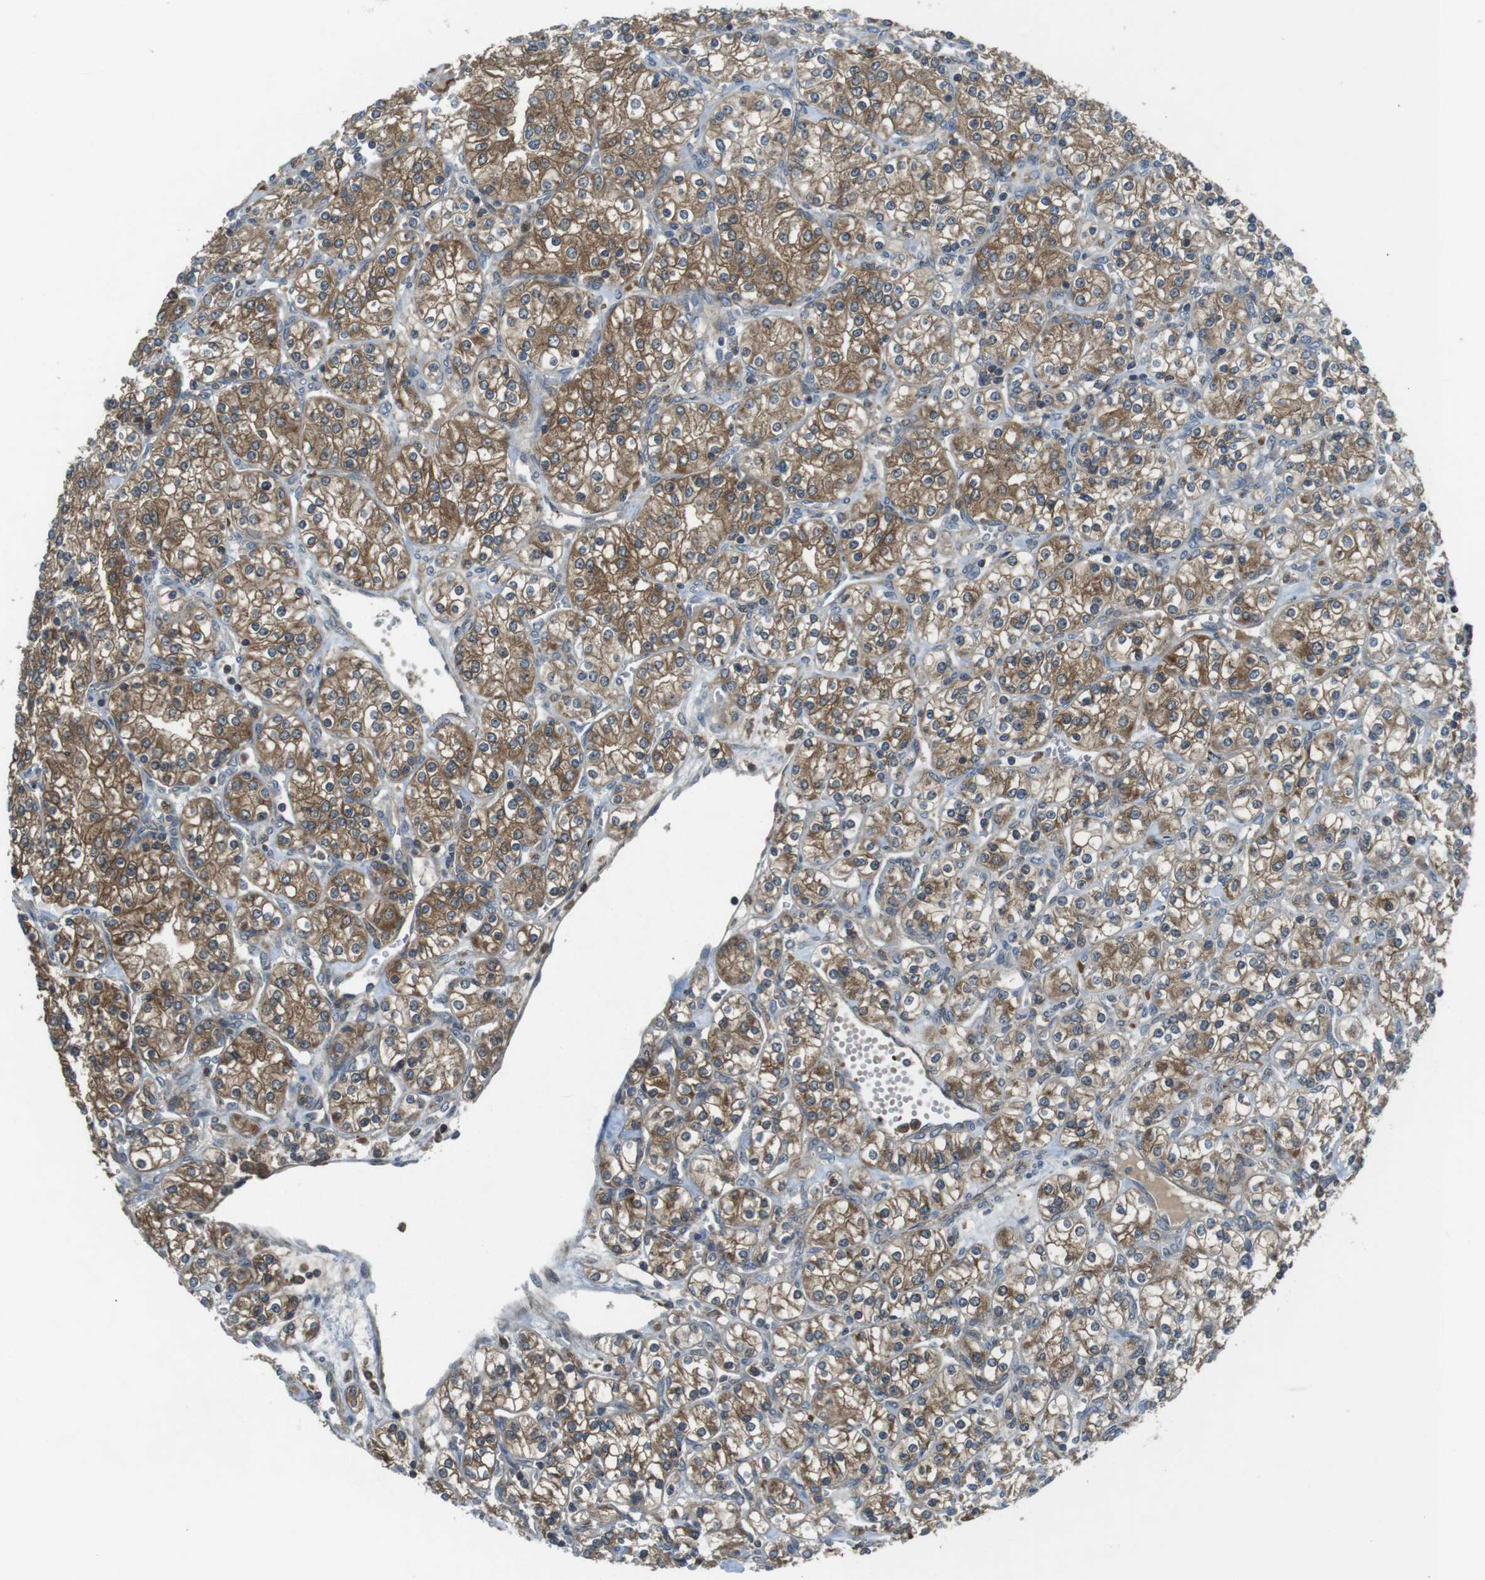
{"staining": {"intensity": "moderate", "quantity": ">75%", "location": "cytoplasmic/membranous"}, "tissue": "renal cancer", "cell_type": "Tumor cells", "image_type": "cancer", "snomed": [{"axis": "morphology", "description": "Adenocarcinoma, NOS"}, {"axis": "topography", "description": "Kidney"}], "caption": "Renal cancer (adenocarcinoma) was stained to show a protein in brown. There is medium levels of moderate cytoplasmic/membranous positivity in approximately >75% of tumor cells. The protein is shown in brown color, while the nuclei are stained blue.", "gene": "LRRC3B", "patient": {"sex": "male", "age": 77}}